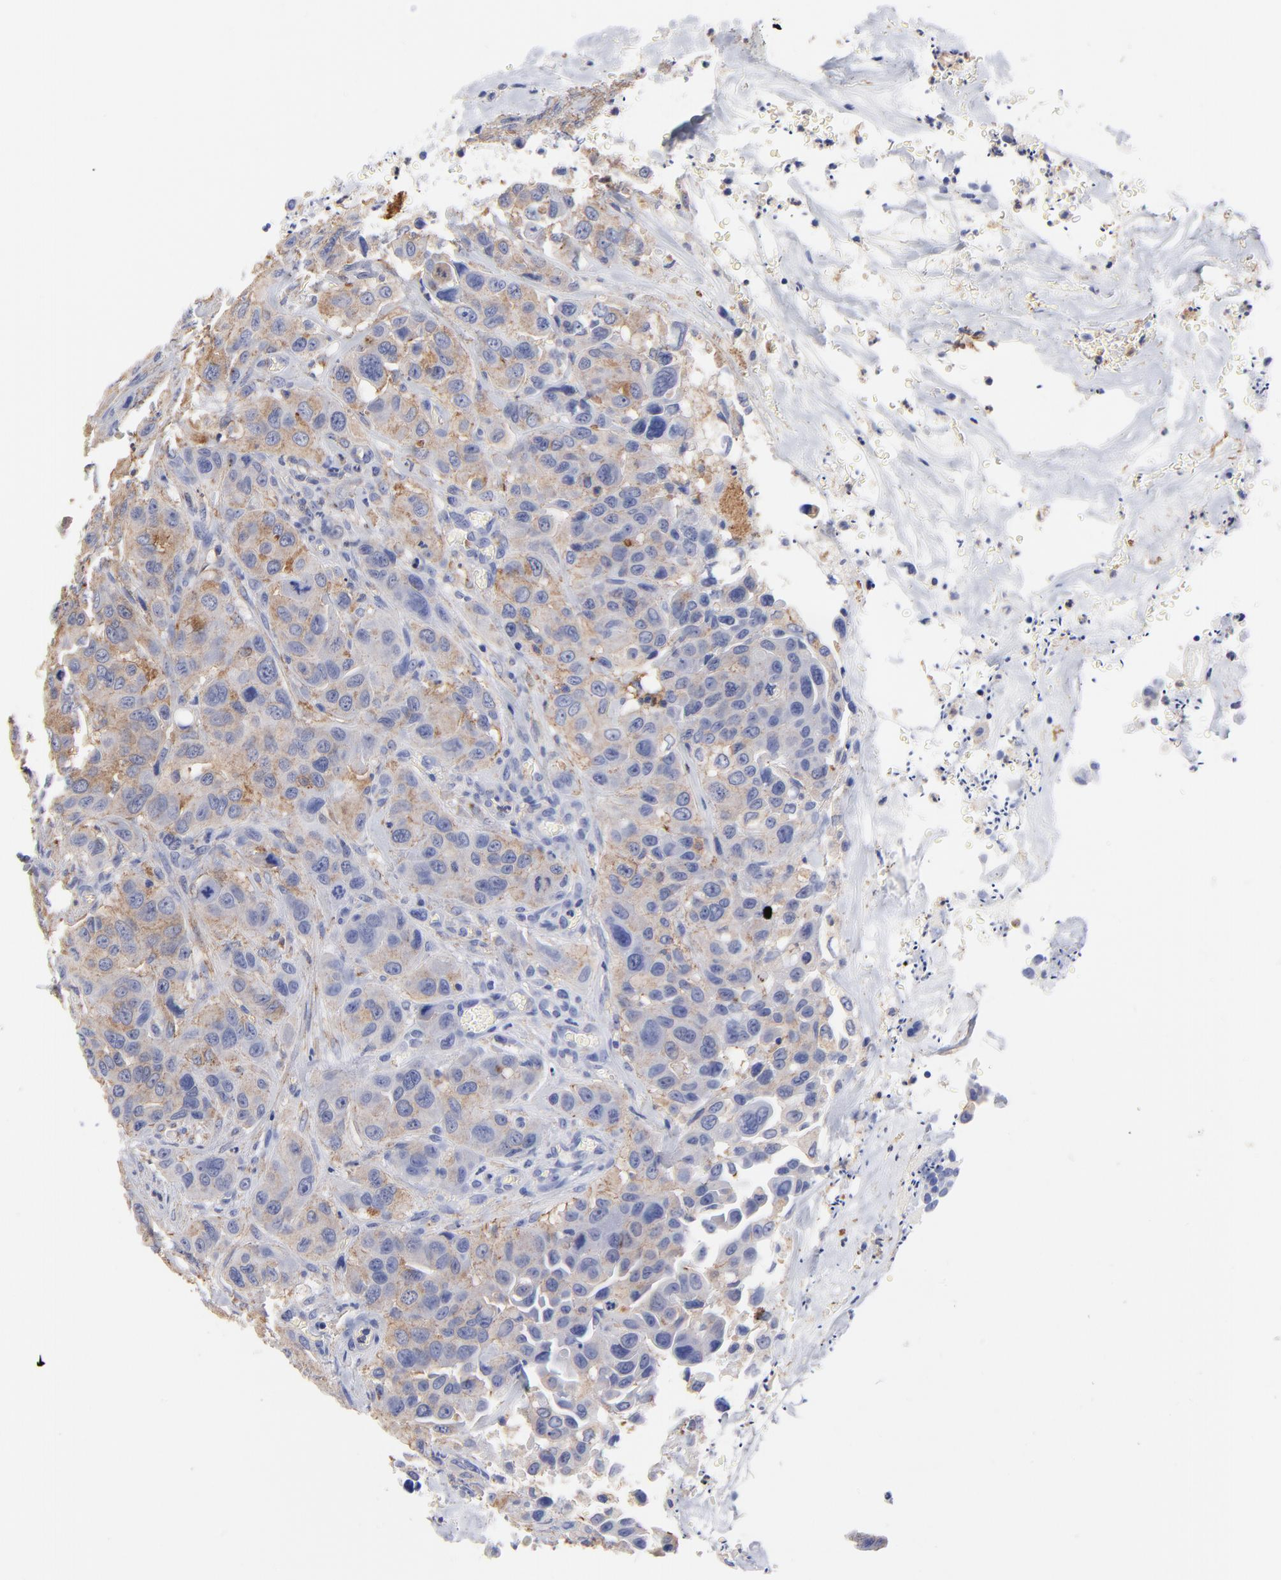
{"staining": {"intensity": "weak", "quantity": "25%-75%", "location": "cytoplasmic/membranous"}, "tissue": "urothelial cancer", "cell_type": "Tumor cells", "image_type": "cancer", "snomed": [{"axis": "morphology", "description": "Urothelial carcinoma, High grade"}, {"axis": "topography", "description": "Urinary bladder"}], "caption": "The immunohistochemical stain highlights weak cytoplasmic/membranous staining in tumor cells of urothelial cancer tissue.", "gene": "ASL", "patient": {"sex": "male", "age": 73}}